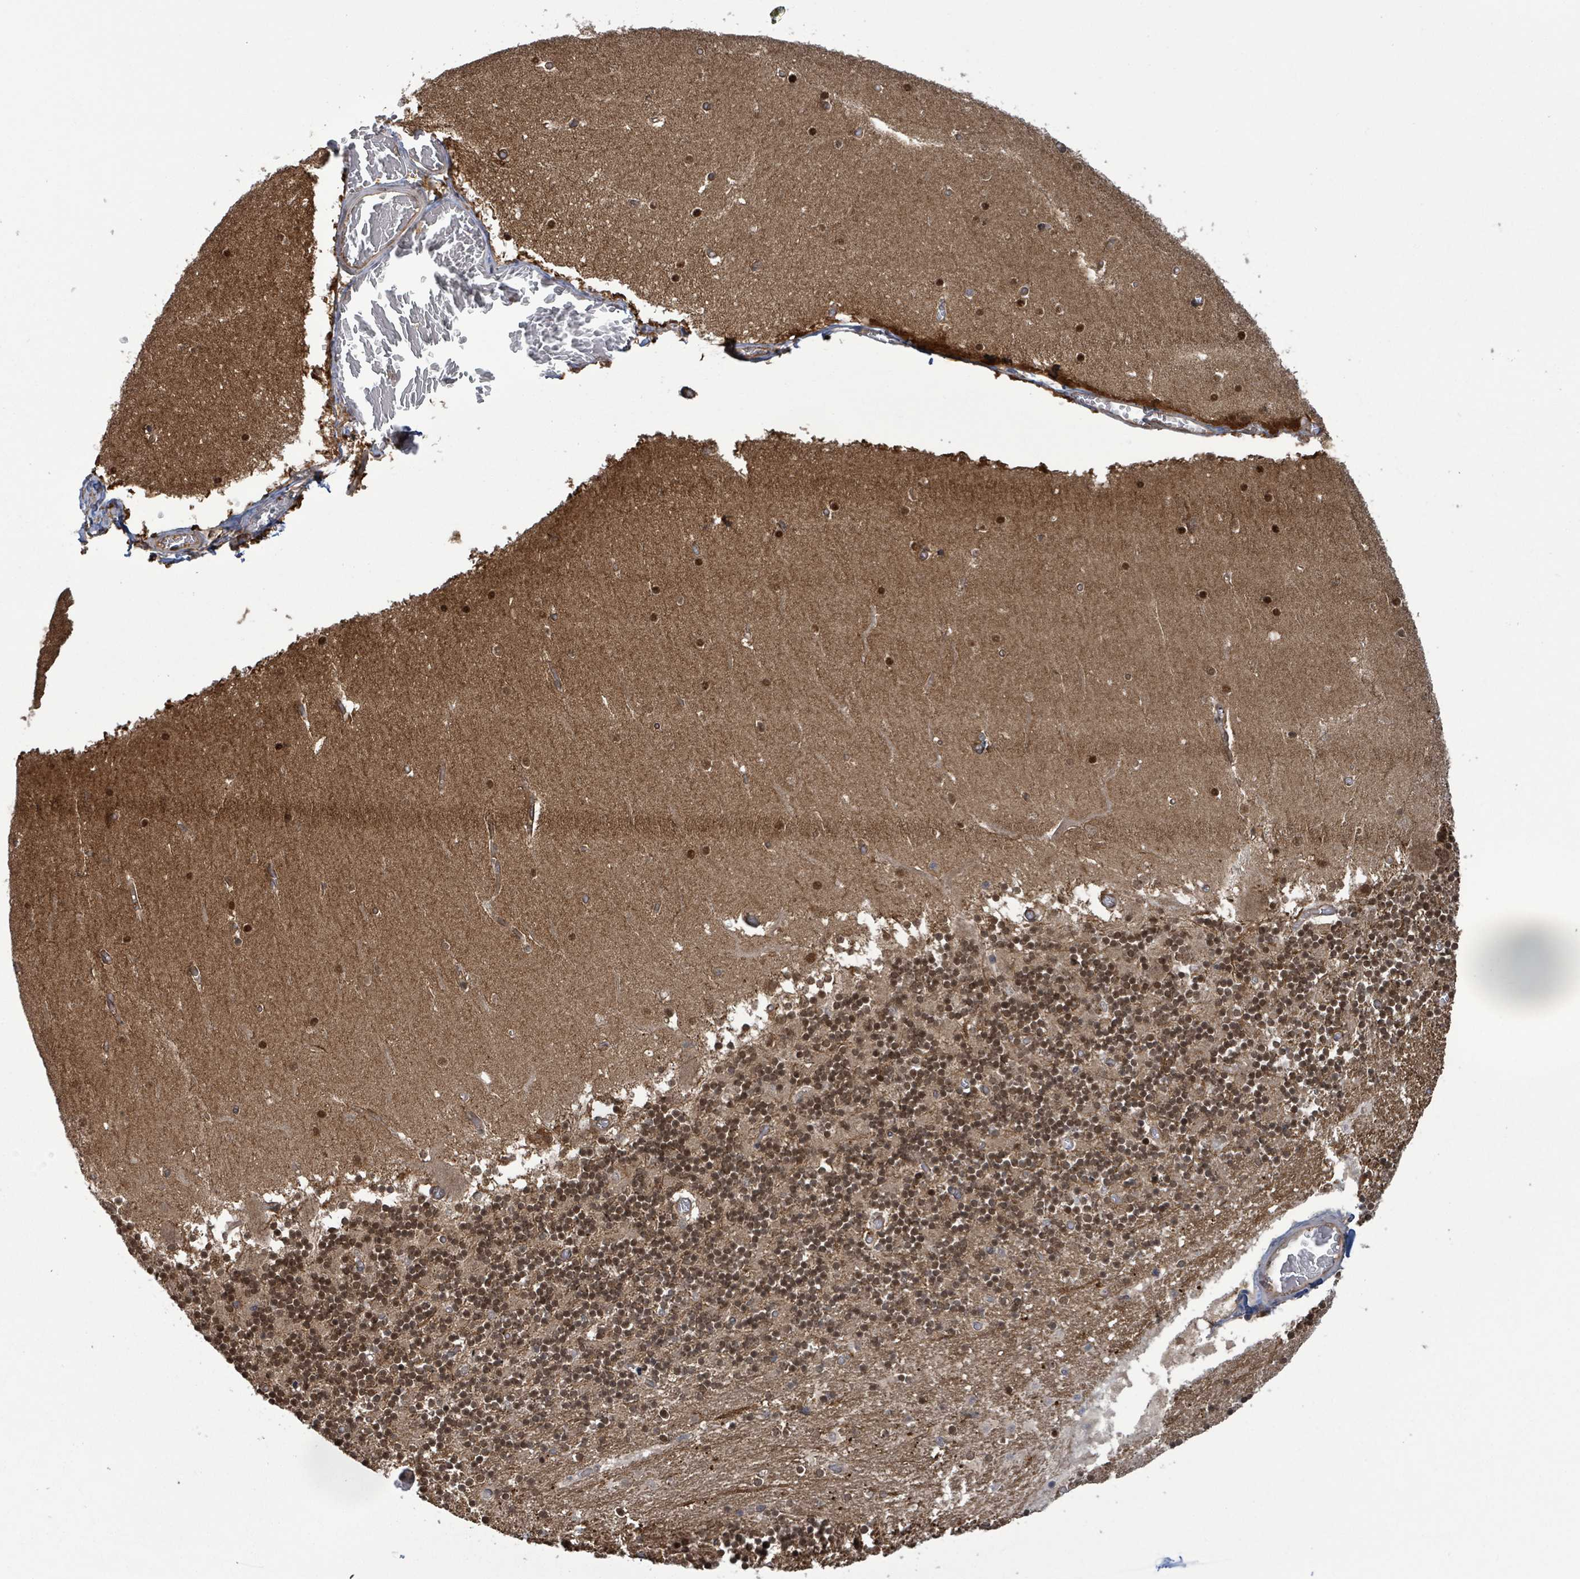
{"staining": {"intensity": "moderate", "quantity": ">75%", "location": "nuclear"}, "tissue": "cerebellum", "cell_type": "Cells in granular layer", "image_type": "normal", "snomed": [{"axis": "morphology", "description": "Normal tissue, NOS"}, {"axis": "topography", "description": "Cerebellum"}], "caption": "Cerebellum stained with IHC demonstrates moderate nuclear expression in about >75% of cells in granular layer. (Brightfield microscopy of DAB IHC at high magnification).", "gene": "ENSG00000256500", "patient": {"sex": "female", "age": 28}}